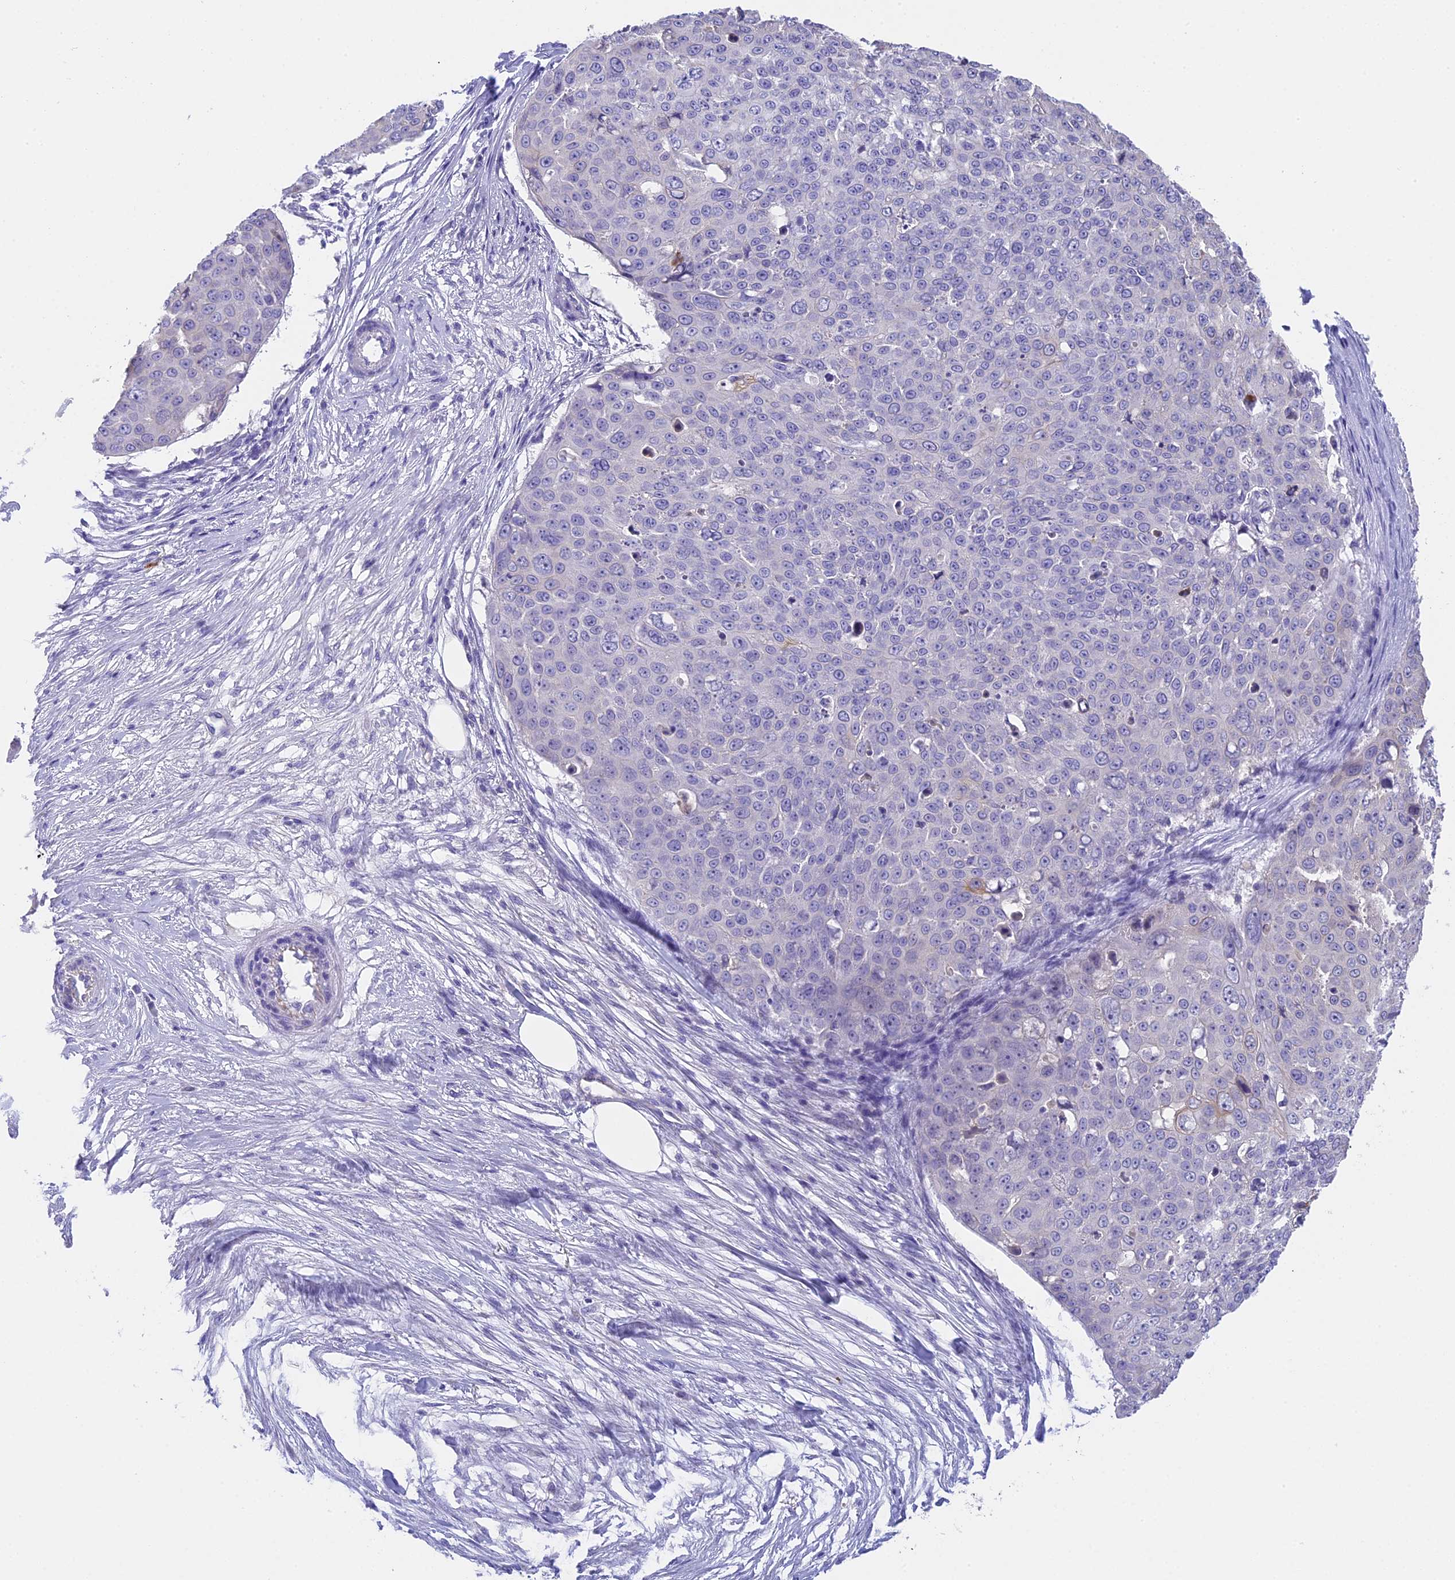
{"staining": {"intensity": "negative", "quantity": "none", "location": "none"}, "tissue": "skin cancer", "cell_type": "Tumor cells", "image_type": "cancer", "snomed": [{"axis": "morphology", "description": "Squamous cell carcinoma, NOS"}, {"axis": "topography", "description": "Skin"}], "caption": "This is a image of immunohistochemistry staining of skin squamous cell carcinoma, which shows no expression in tumor cells. (DAB IHC, high magnification).", "gene": "TACSTD2", "patient": {"sex": "male", "age": 71}}